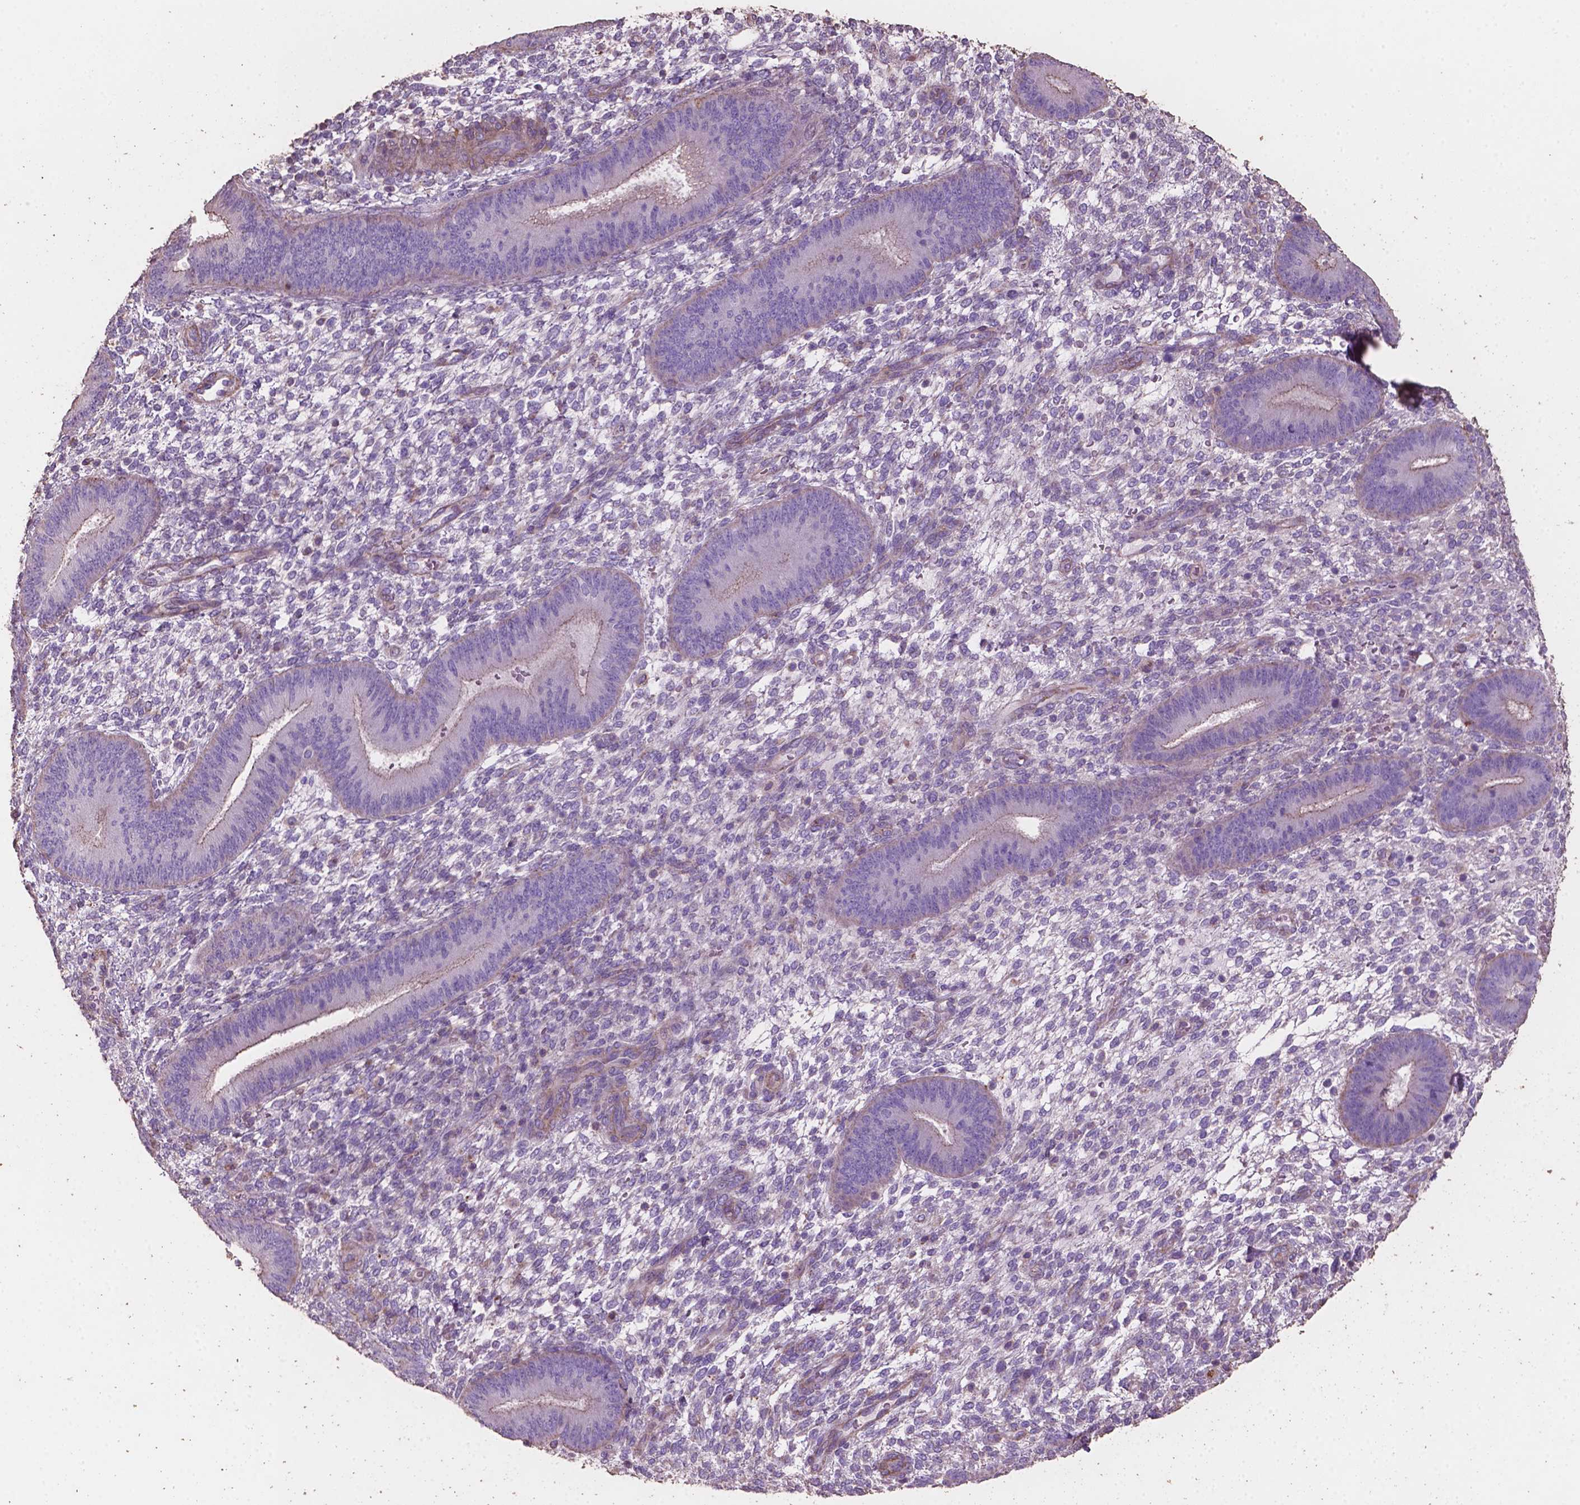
{"staining": {"intensity": "negative", "quantity": "none", "location": "none"}, "tissue": "endometrium", "cell_type": "Cells in endometrial stroma", "image_type": "normal", "snomed": [{"axis": "morphology", "description": "Normal tissue, NOS"}, {"axis": "topography", "description": "Endometrium"}], "caption": "This is an immunohistochemistry (IHC) photomicrograph of normal endometrium. There is no staining in cells in endometrial stroma.", "gene": "COMMD4", "patient": {"sex": "female", "age": 39}}